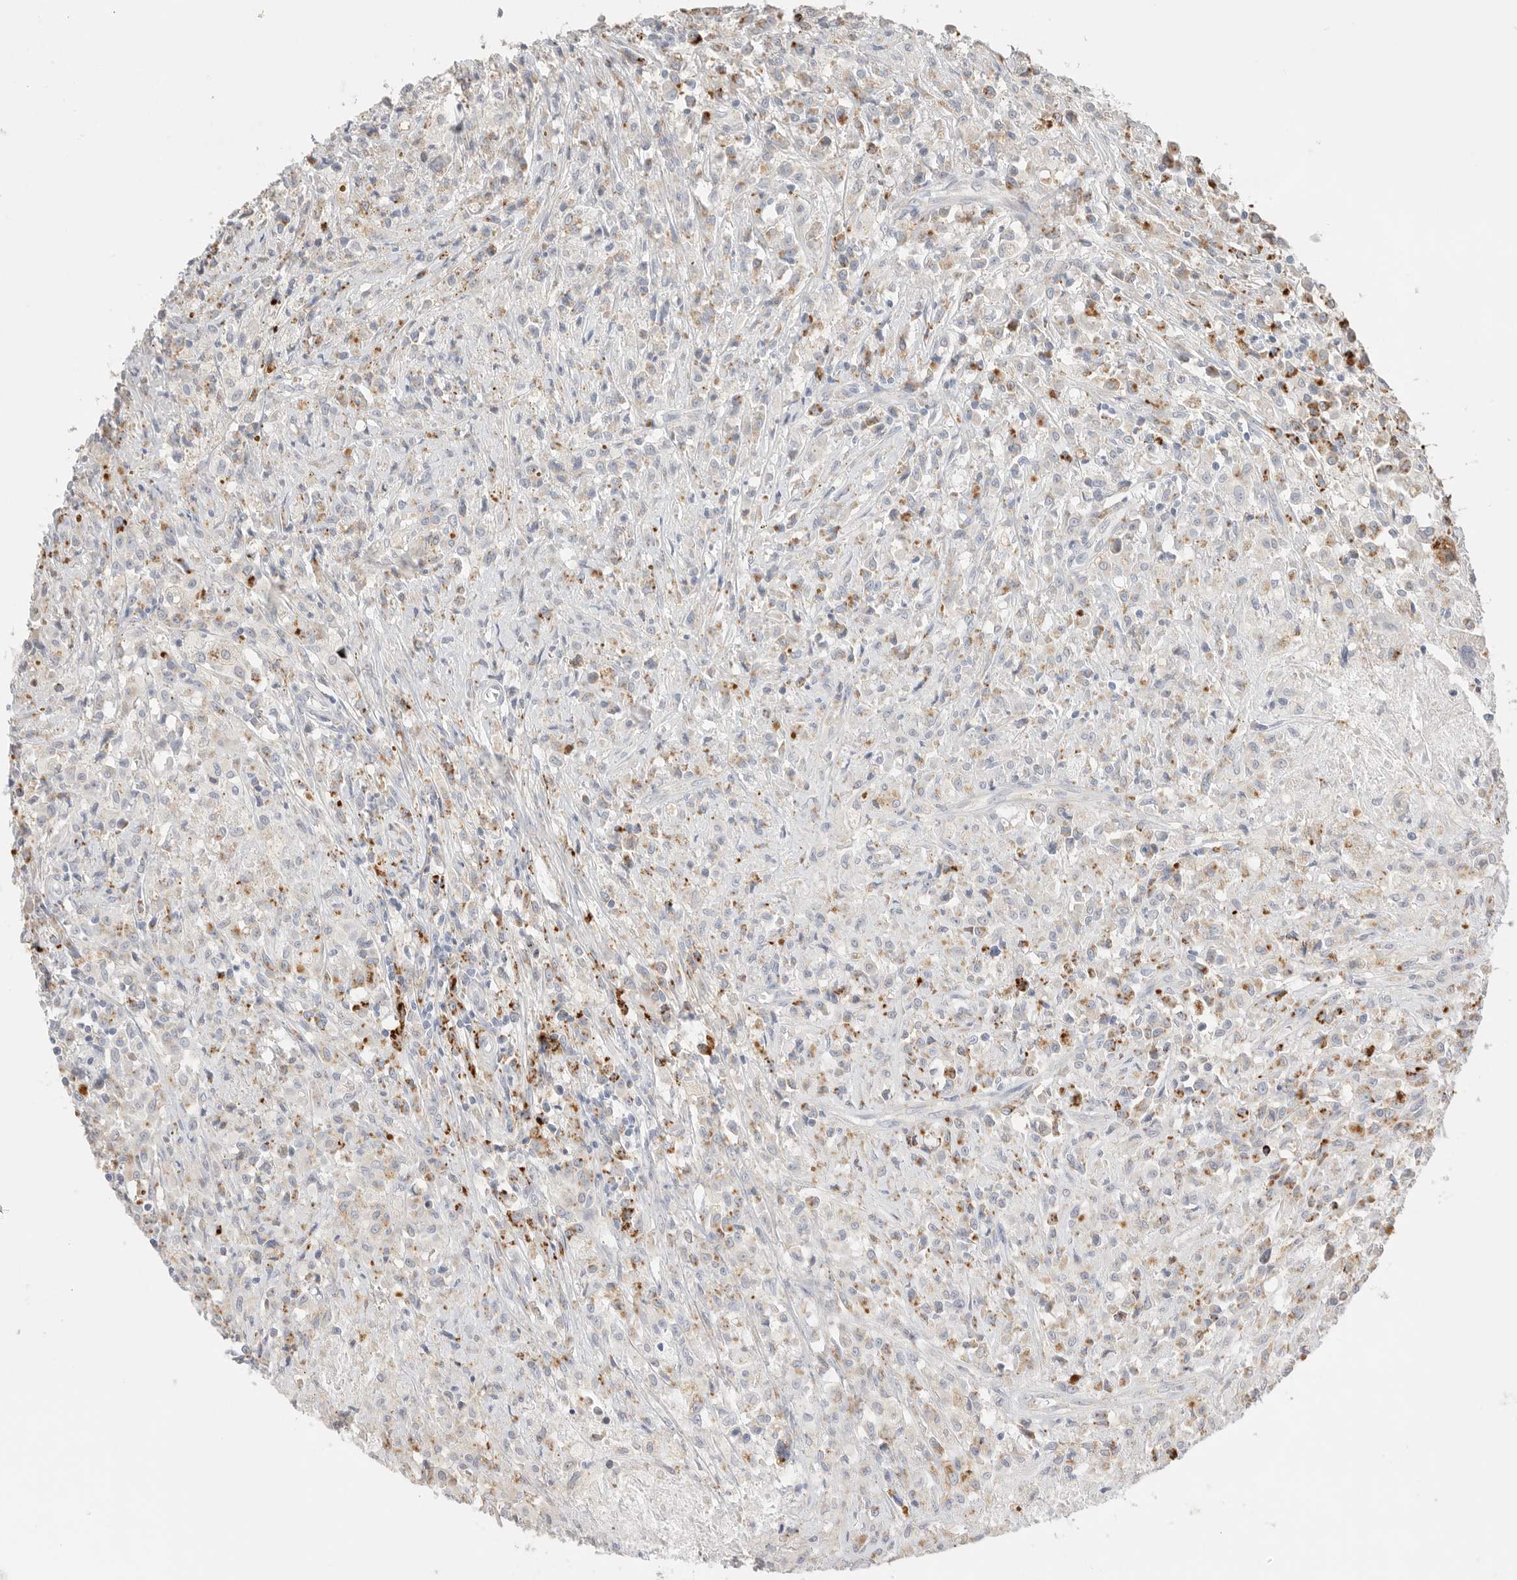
{"staining": {"intensity": "moderate", "quantity": "<25%", "location": "cytoplasmic/membranous"}, "tissue": "testis cancer", "cell_type": "Tumor cells", "image_type": "cancer", "snomed": [{"axis": "morphology", "description": "Carcinoma, Embryonal, NOS"}, {"axis": "topography", "description": "Testis"}], "caption": "Testis cancer stained with DAB (3,3'-diaminobenzidine) immunohistochemistry shows low levels of moderate cytoplasmic/membranous positivity in about <25% of tumor cells.", "gene": "GGH", "patient": {"sex": "male", "age": 2}}